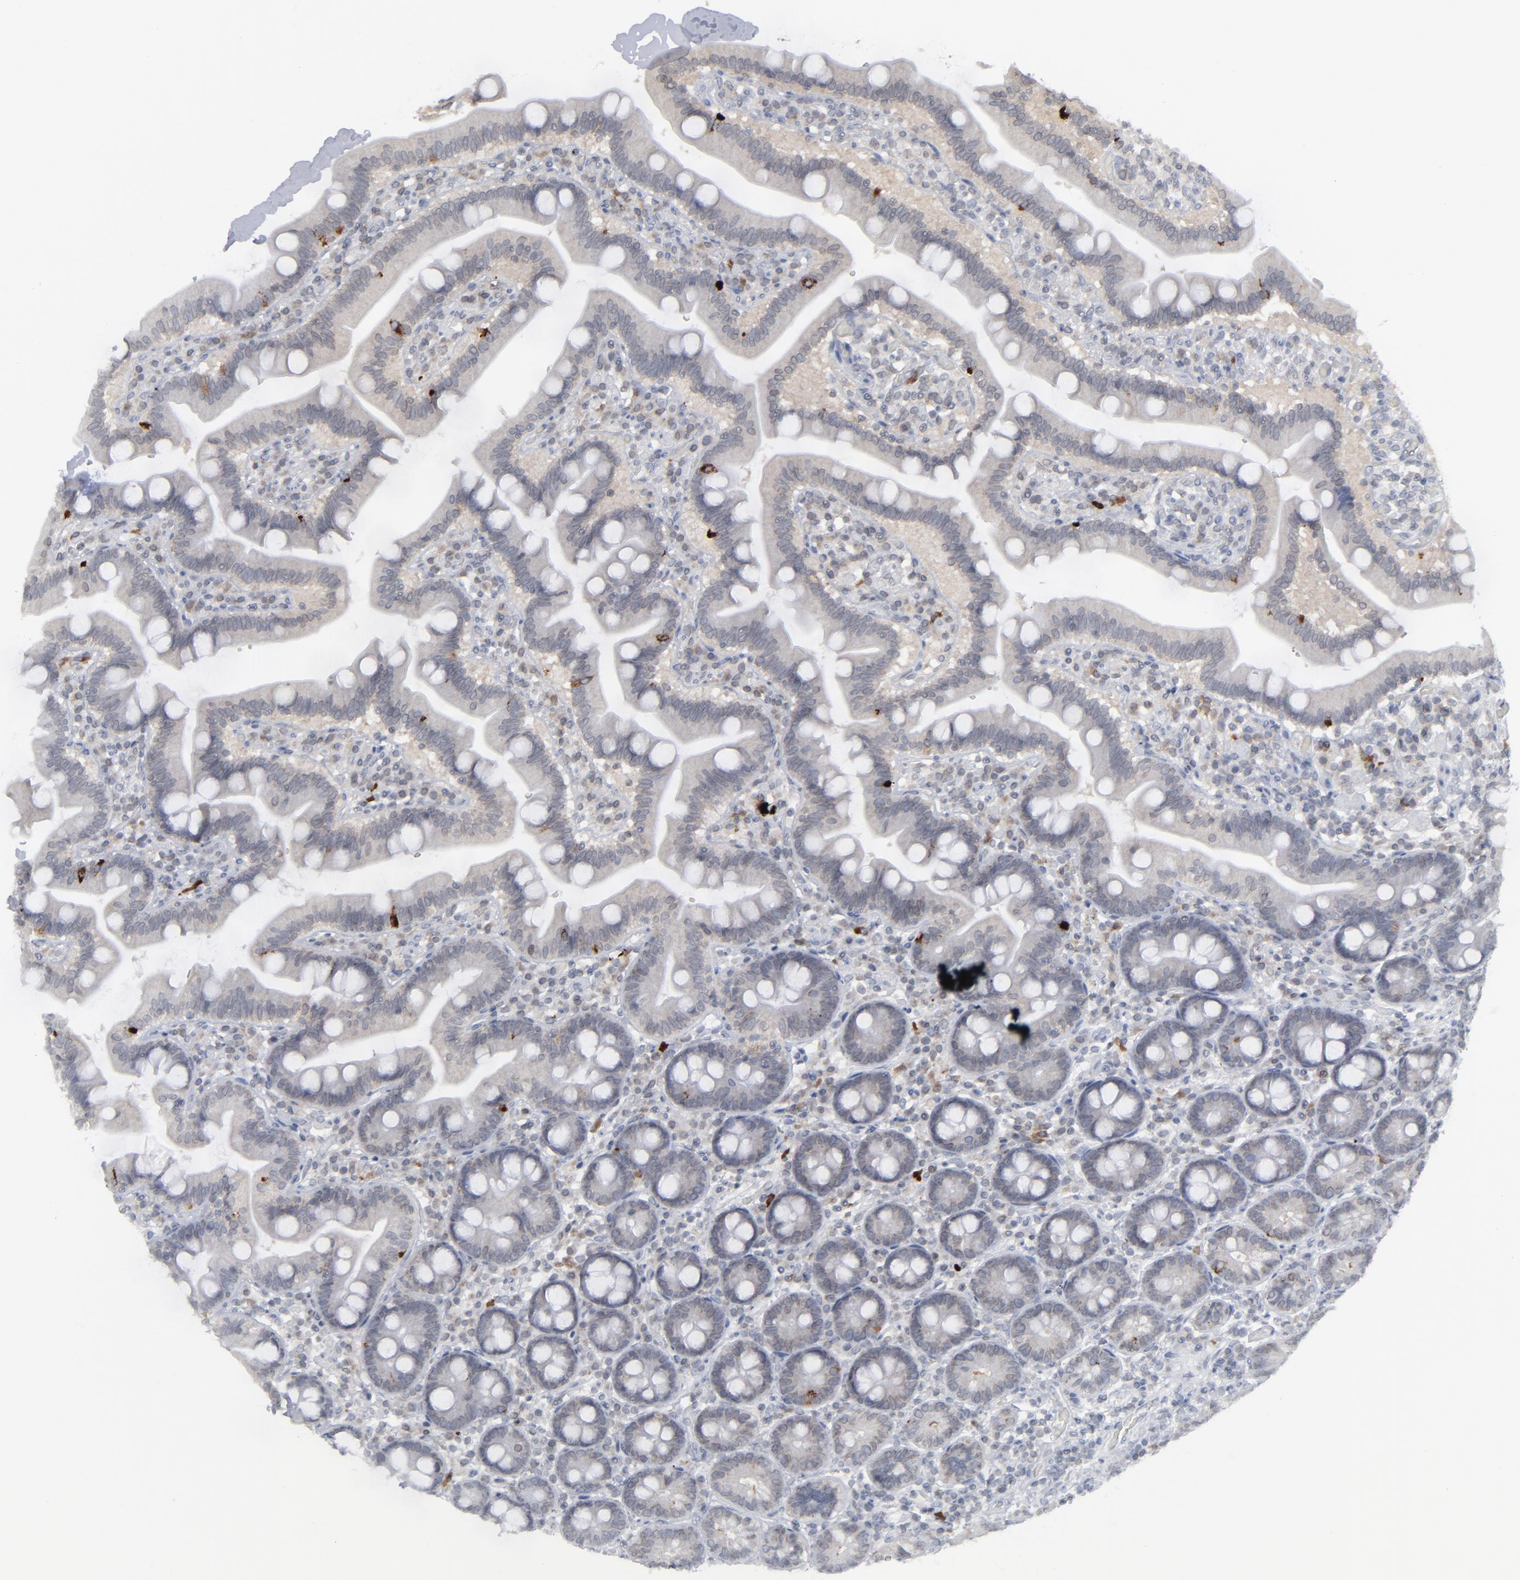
{"staining": {"intensity": "weak", "quantity": "25%-75%", "location": "cytoplasmic/membranous,nuclear"}, "tissue": "duodenum", "cell_type": "Glandular cells", "image_type": "normal", "snomed": [{"axis": "morphology", "description": "Normal tissue, NOS"}, {"axis": "topography", "description": "Duodenum"}], "caption": "The photomicrograph displays immunohistochemical staining of normal duodenum. There is weak cytoplasmic/membranous,nuclear expression is identified in approximately 25%-75% of glandular cells. Nuclei are stained in blue.", "gene": "NUP88", "patient": {"sex": "male", "age": 66}}